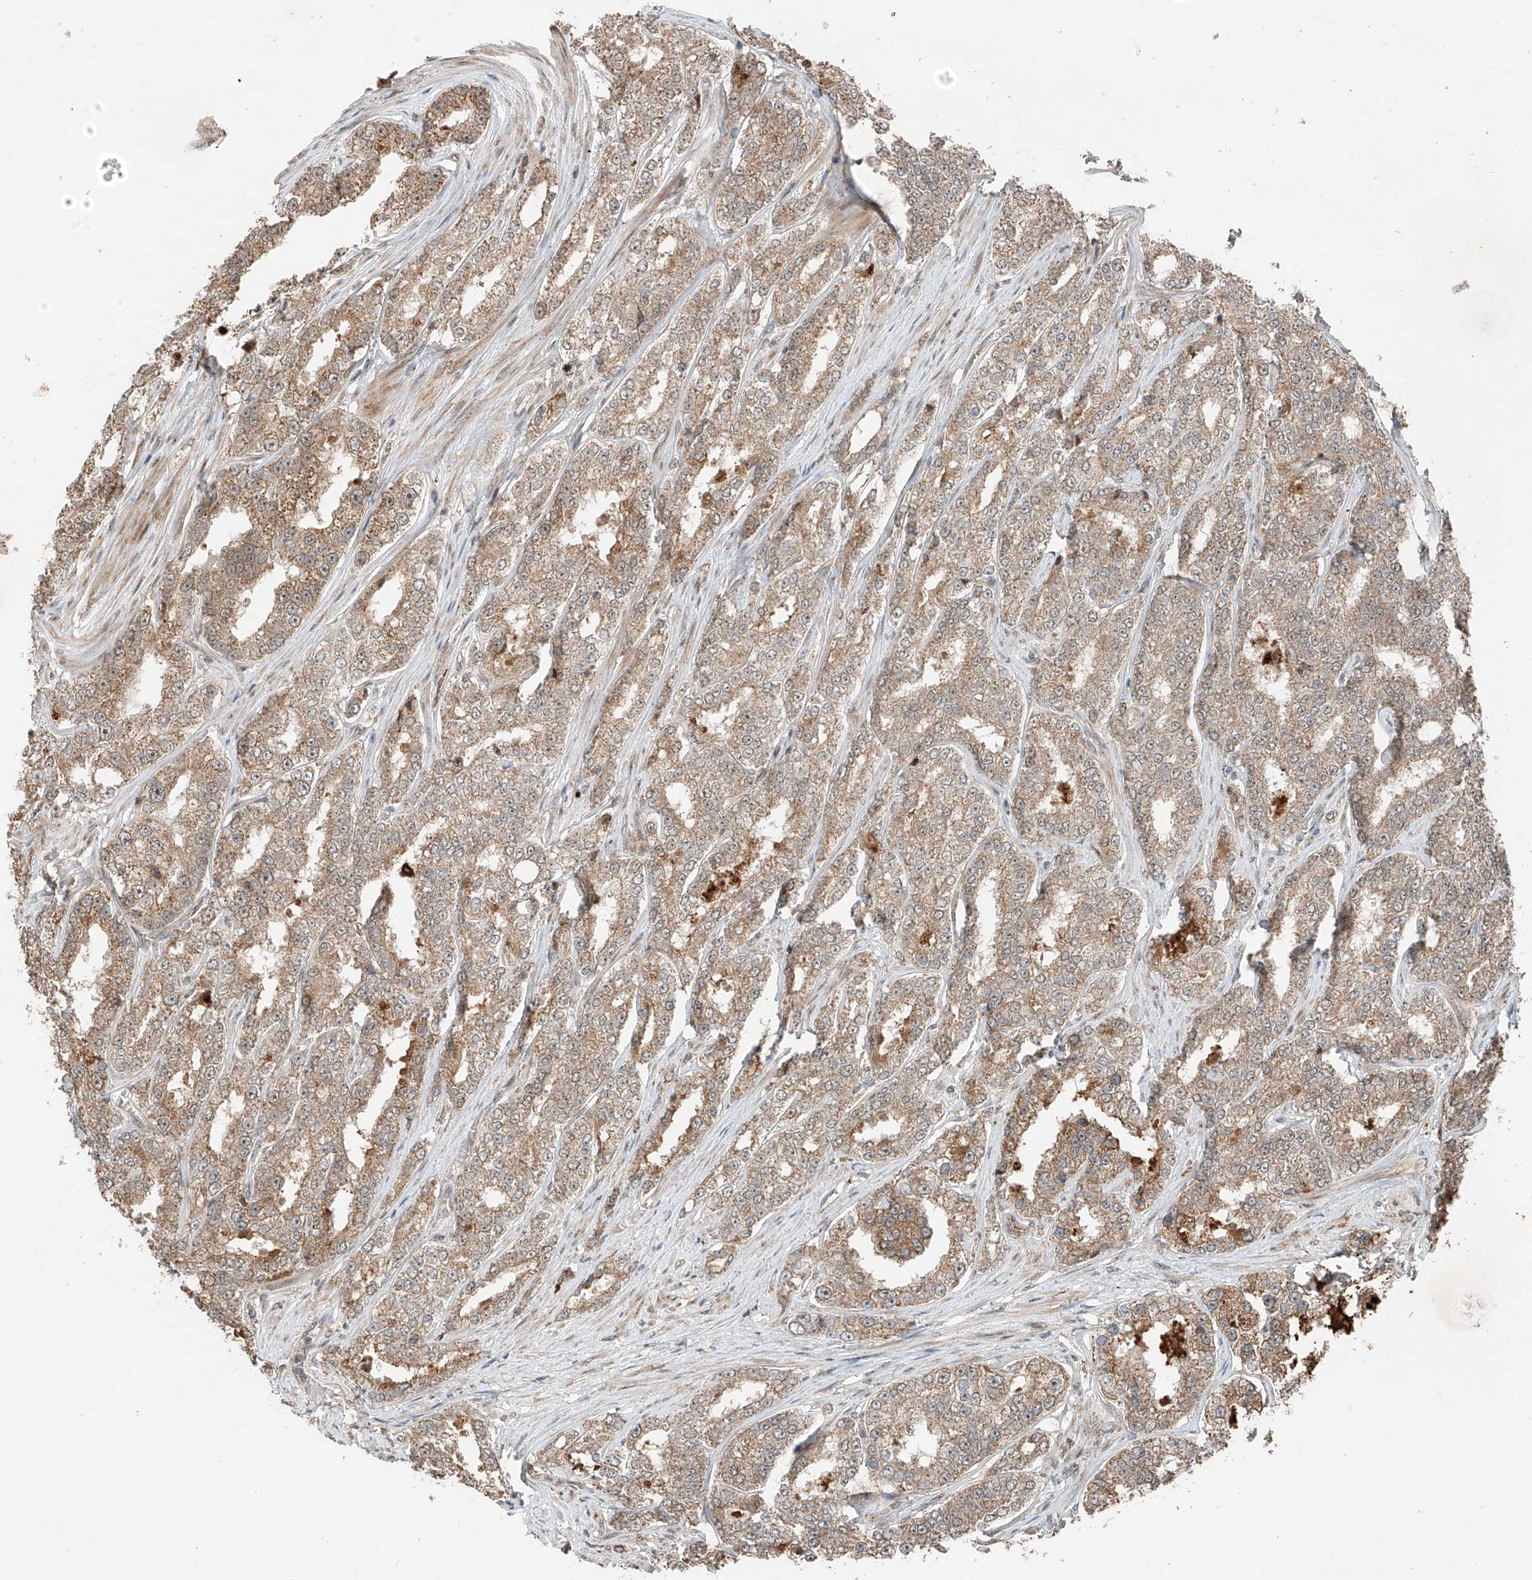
{"staining": {"intensity": "moderate", "quantity": ">75%", "location": "cytoplasmic/membranous"}, "tissue": "prostate cancer", "cell_type": "Tumor cells", "image_type": "cancer", "snomed": [{"axis": "morphology", "description": "Normal tissue, NOS"}, {"axis": "morphology", "description": "Adenocarcinoma, High grade"}, {"axis": "topography", "description": "Prostate"}], "caption": "Protein analysis of prostate cancer (high-grade adenocarcinoma) tissue reveals moderate cytoplasmic/membranous positivity in approximately >75% of tumor cells.", "gene": "ZNF620", "patient": {"sex": "male", "age": 83}}